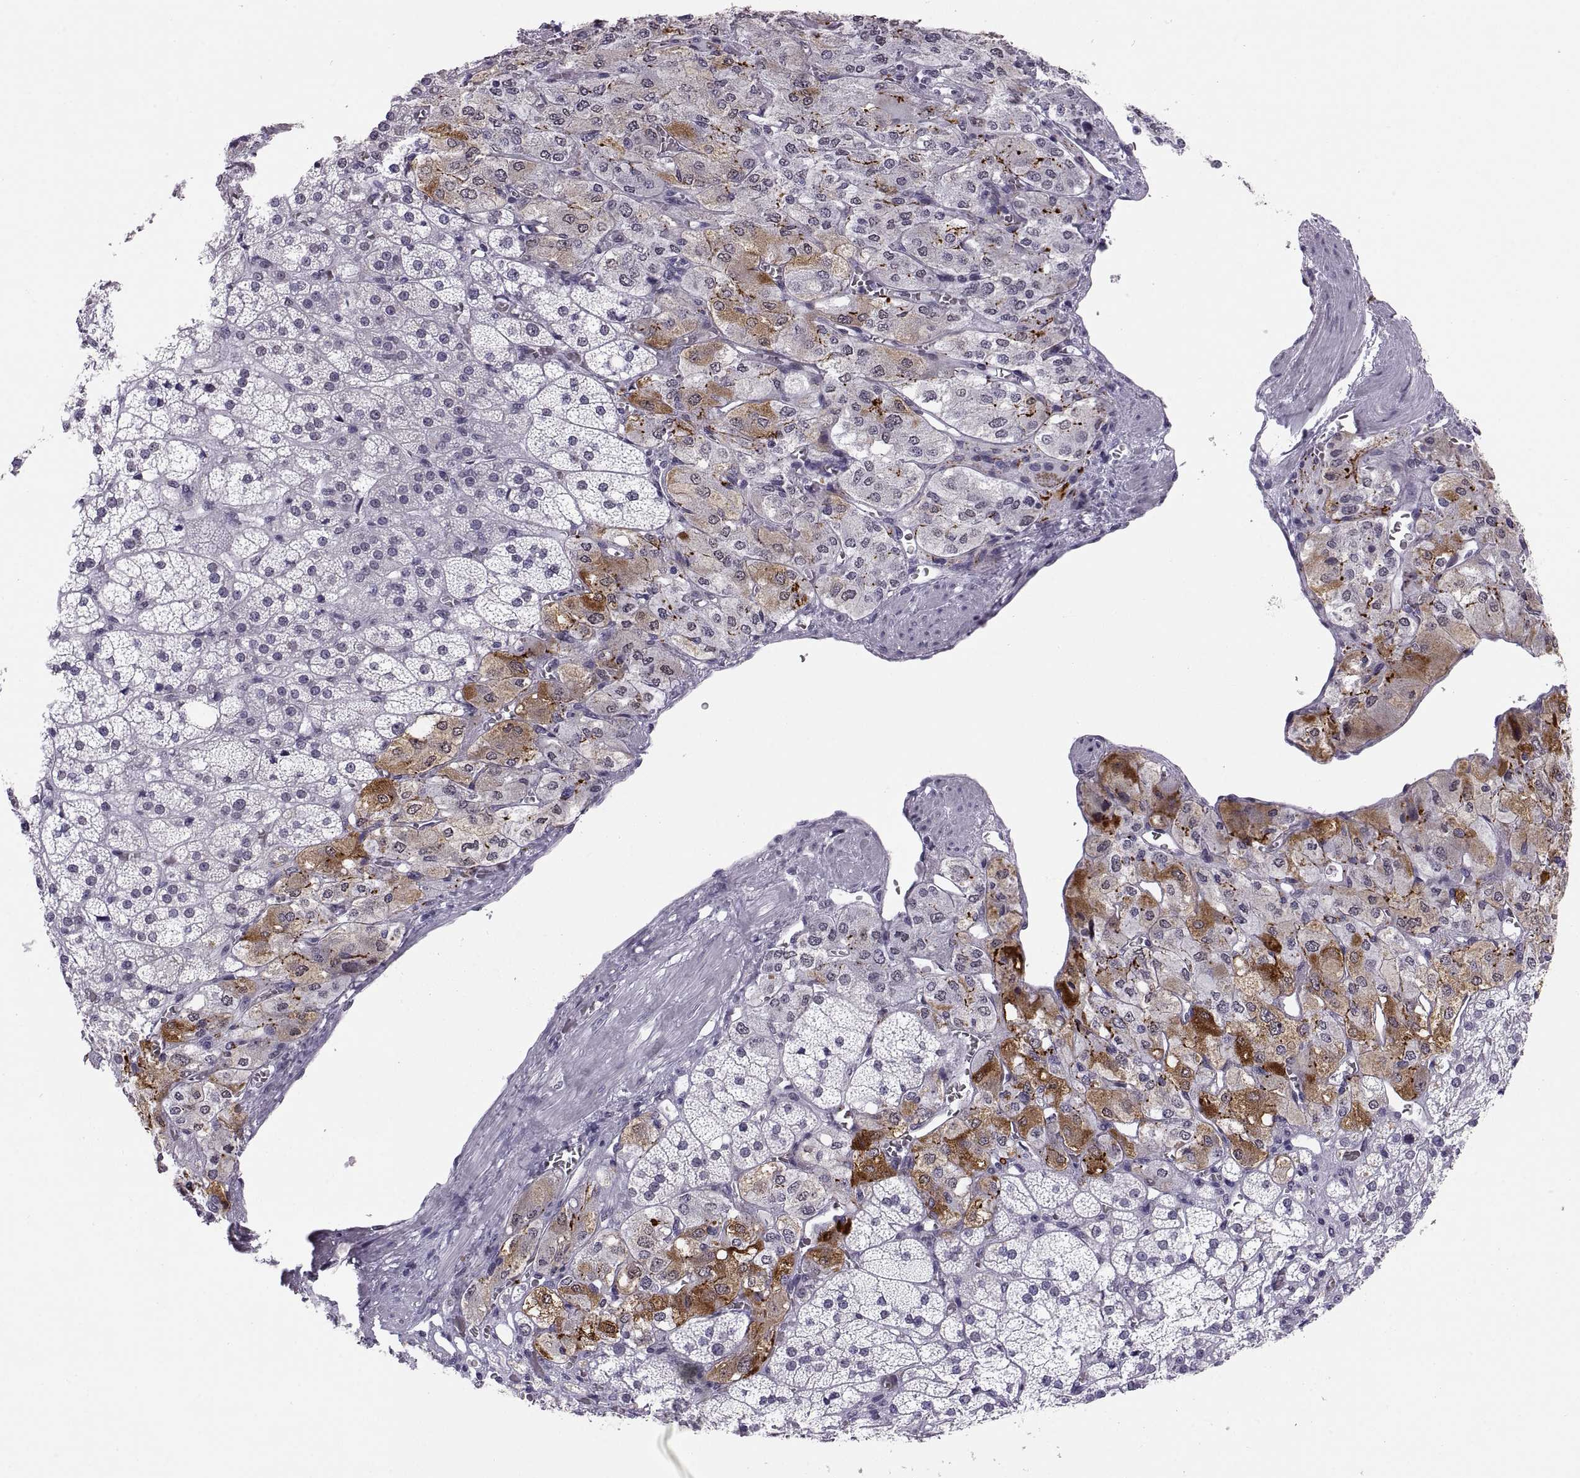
{"staining": {"intensity": "strong", "quantity": "<25%", "location": "cytoplasmic/membranous"}, "tissue": "adrenal gland", "cell_type": "Glandular cells", "image_type": "normal", "snomed": [{"axis": "morphology", "description": "Normal tissue, NOS"}, {"axis": "topography", "description": "Adrenal gland"}], "caption": "IHC staining of normal adrenal gland, which exhibits medium levels of strong cytoplasmic/membranous expression in approximately <25% of glandular cells indicating strong cytoplasmic/membranous protein staining. The staining was performed using DAB (3,3'-diaminobenzidine) (brown) for protein detection and nuclei were counterstained in hematoxylin (blue).", "gene": "CARTPT", "patient": {"sex": "female", "age": 60}}